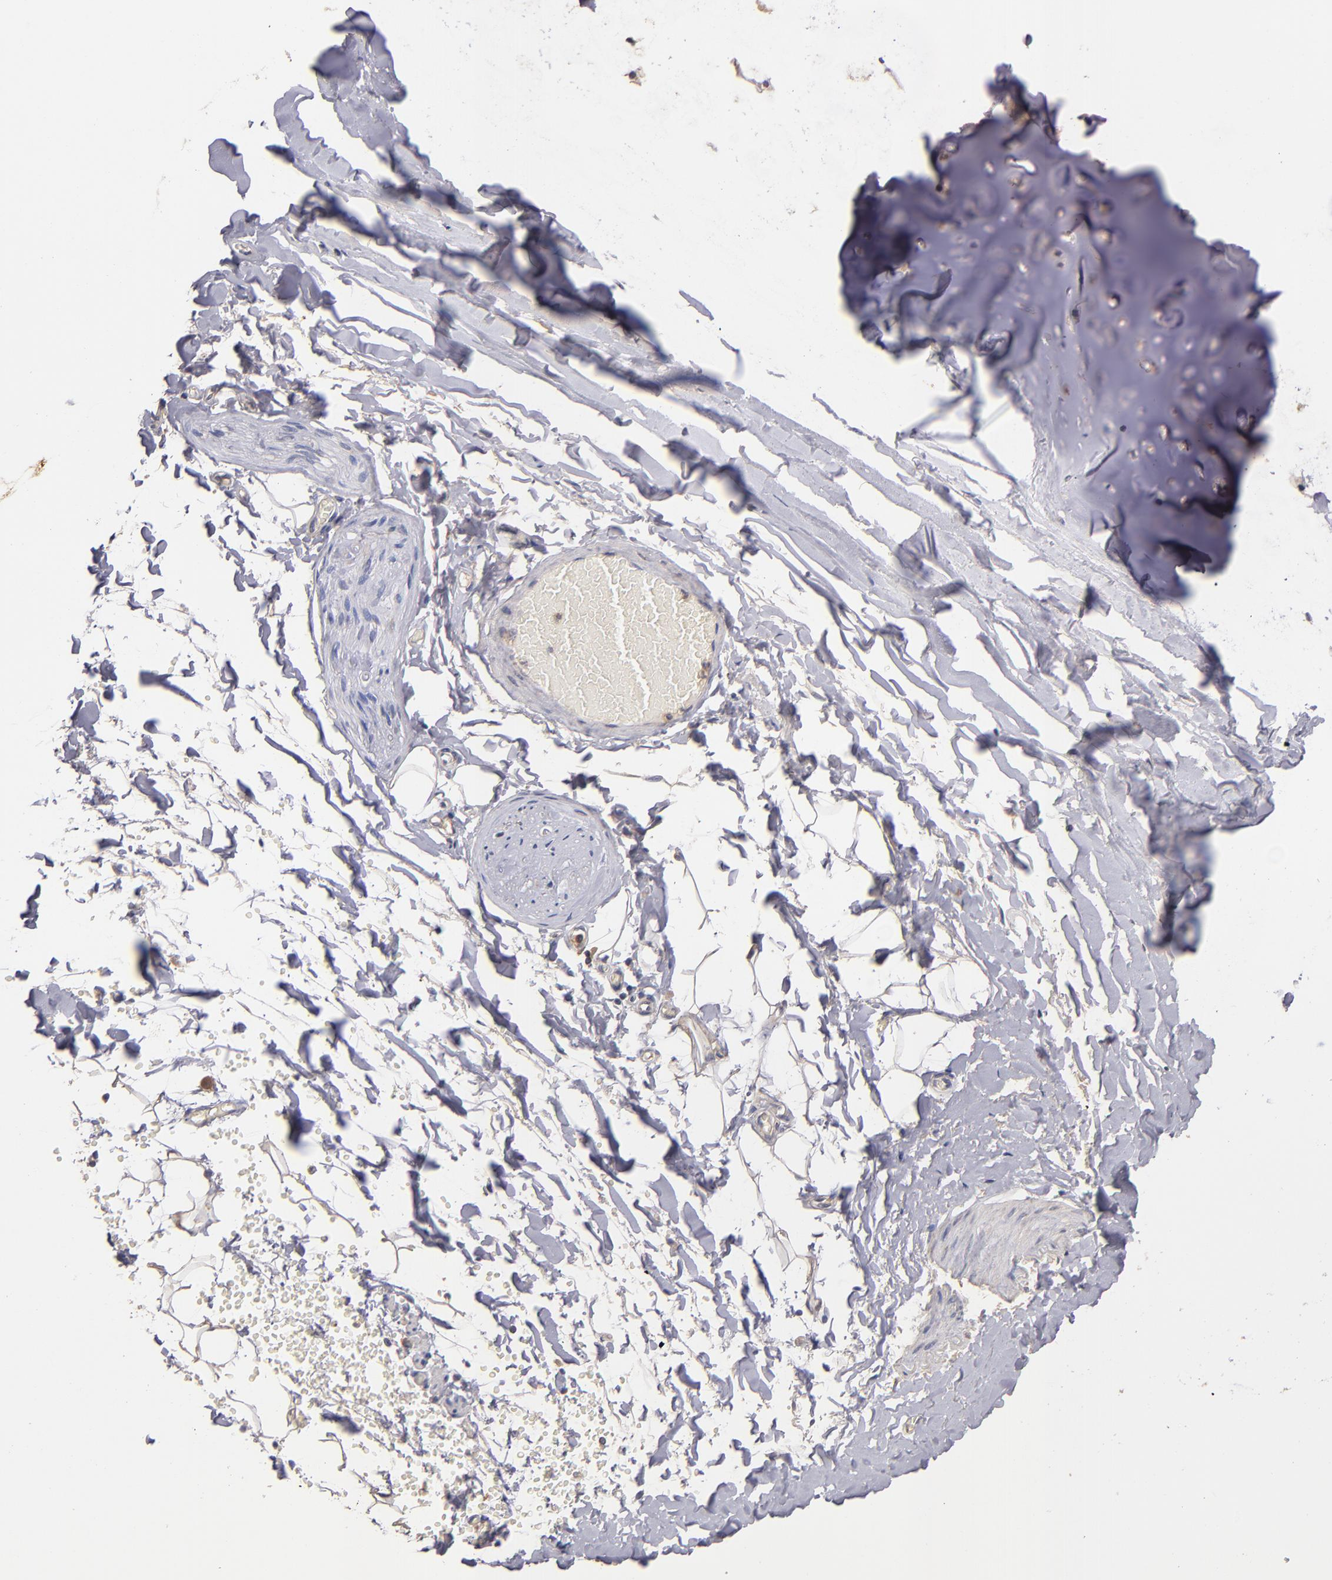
{"staining": {"intensity": "negative", "quantity": "none", "location": "none"}, "tissue": "adipose tissue", "cell_type": "Adipocytes", "image_type": "normal", "snomed": [{"axis": "morphology", "description": "Normal tissue, NOS"}, {"axis": "topography", "description": "Bronchus"}, {"axis": "topography", "description": "Lung"}], "caption": "DAB immunohistochemical staining of unremarkable adipose tissue demonstrates no significant expression in adipocytes.", "gene": "UPF3B", "patient": {"sex": "female", "age": 56}}